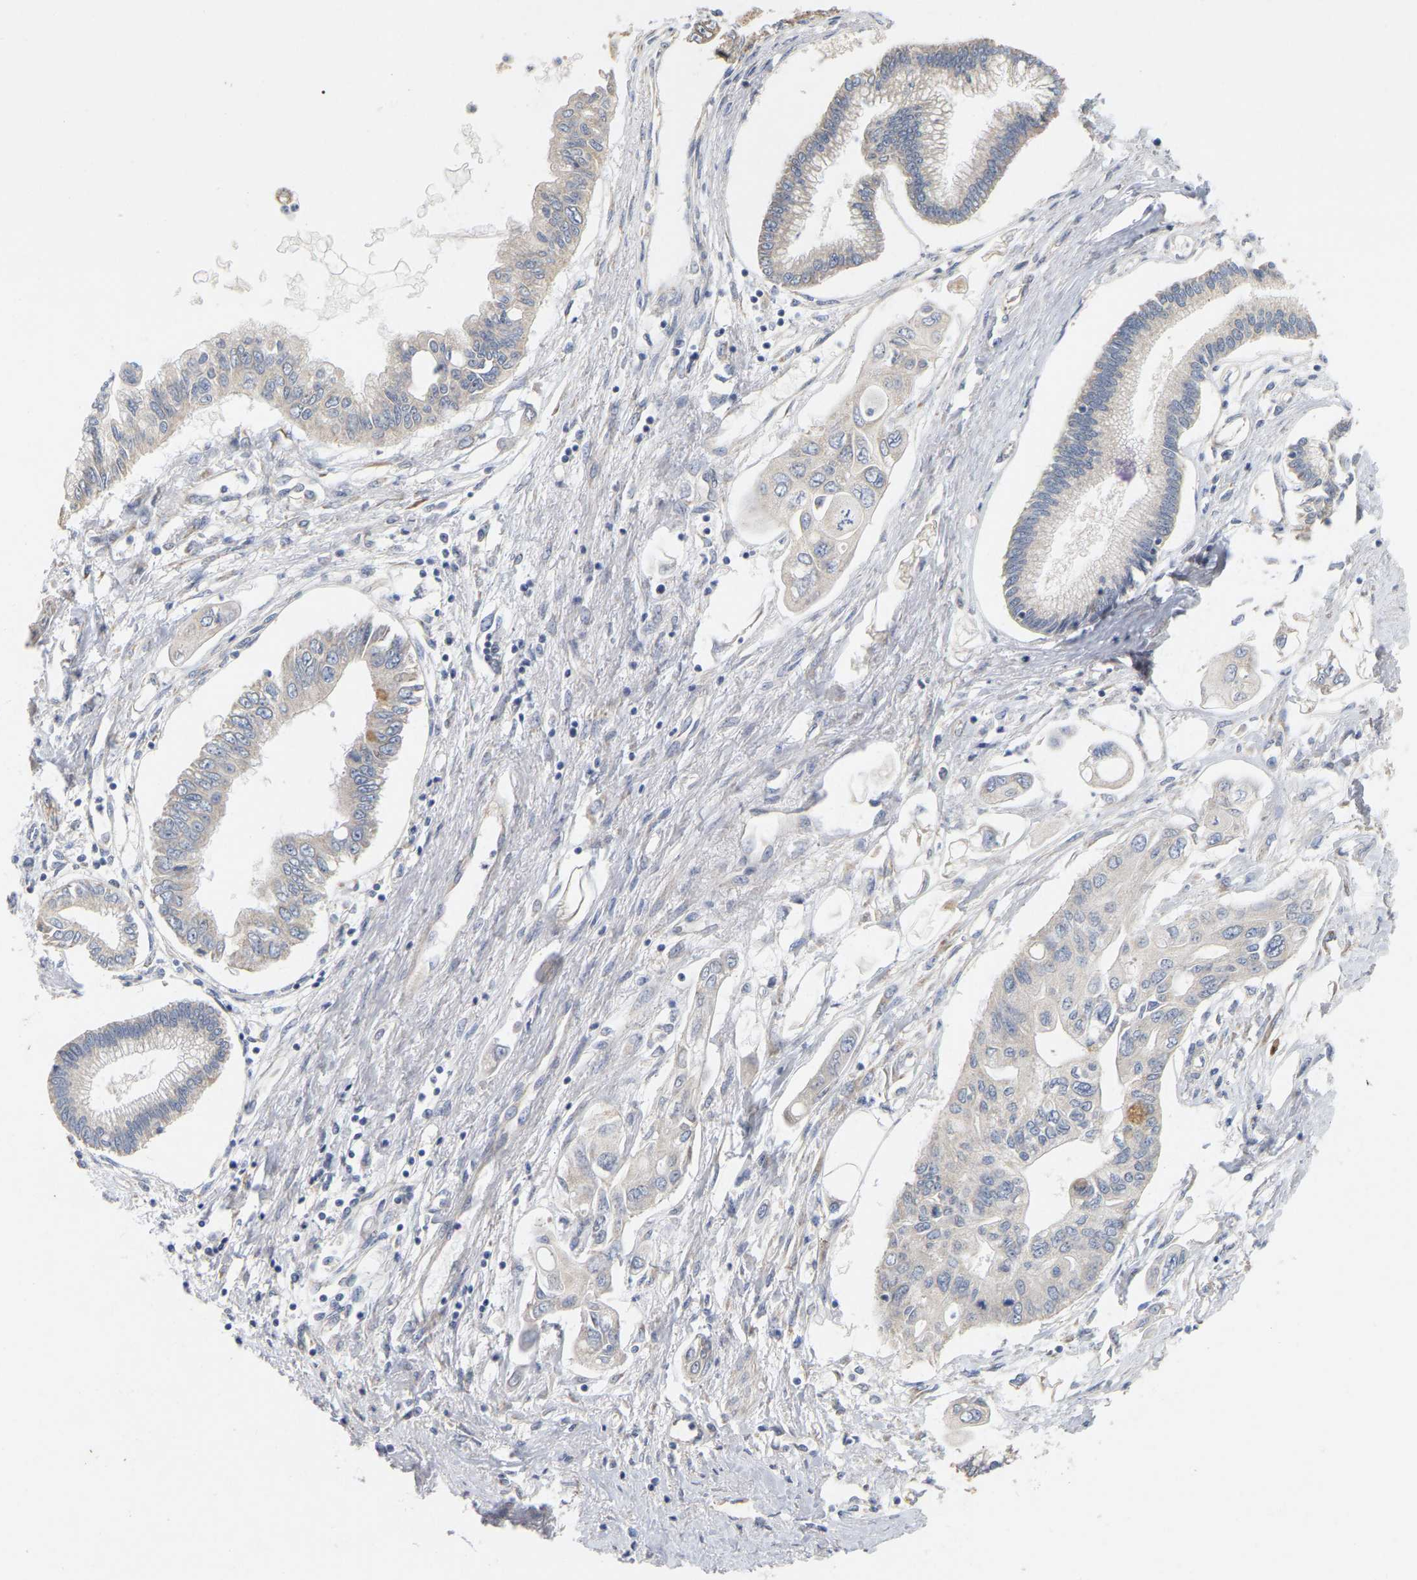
{"staining": {"intensity": "weak", "quantity": "<25%", "location": "cytoplasmic/membranous"}, "tissue": "pancreatic cancer", "cell_type": "Tumor cells", "image_type": "cancer", "snomed": [{"axis": "morphology", "description": "Adenocarcinoma, NOS"}, {"axis": "topography", "description": "Pancreas"}], "caption": "This is an immunohistochemistry micrograph of human pancreatic adenocarcinoma. There is no staining in tumor cells.", "gene": "SSH1", "patient": {"sex": "female", "age": 77}}